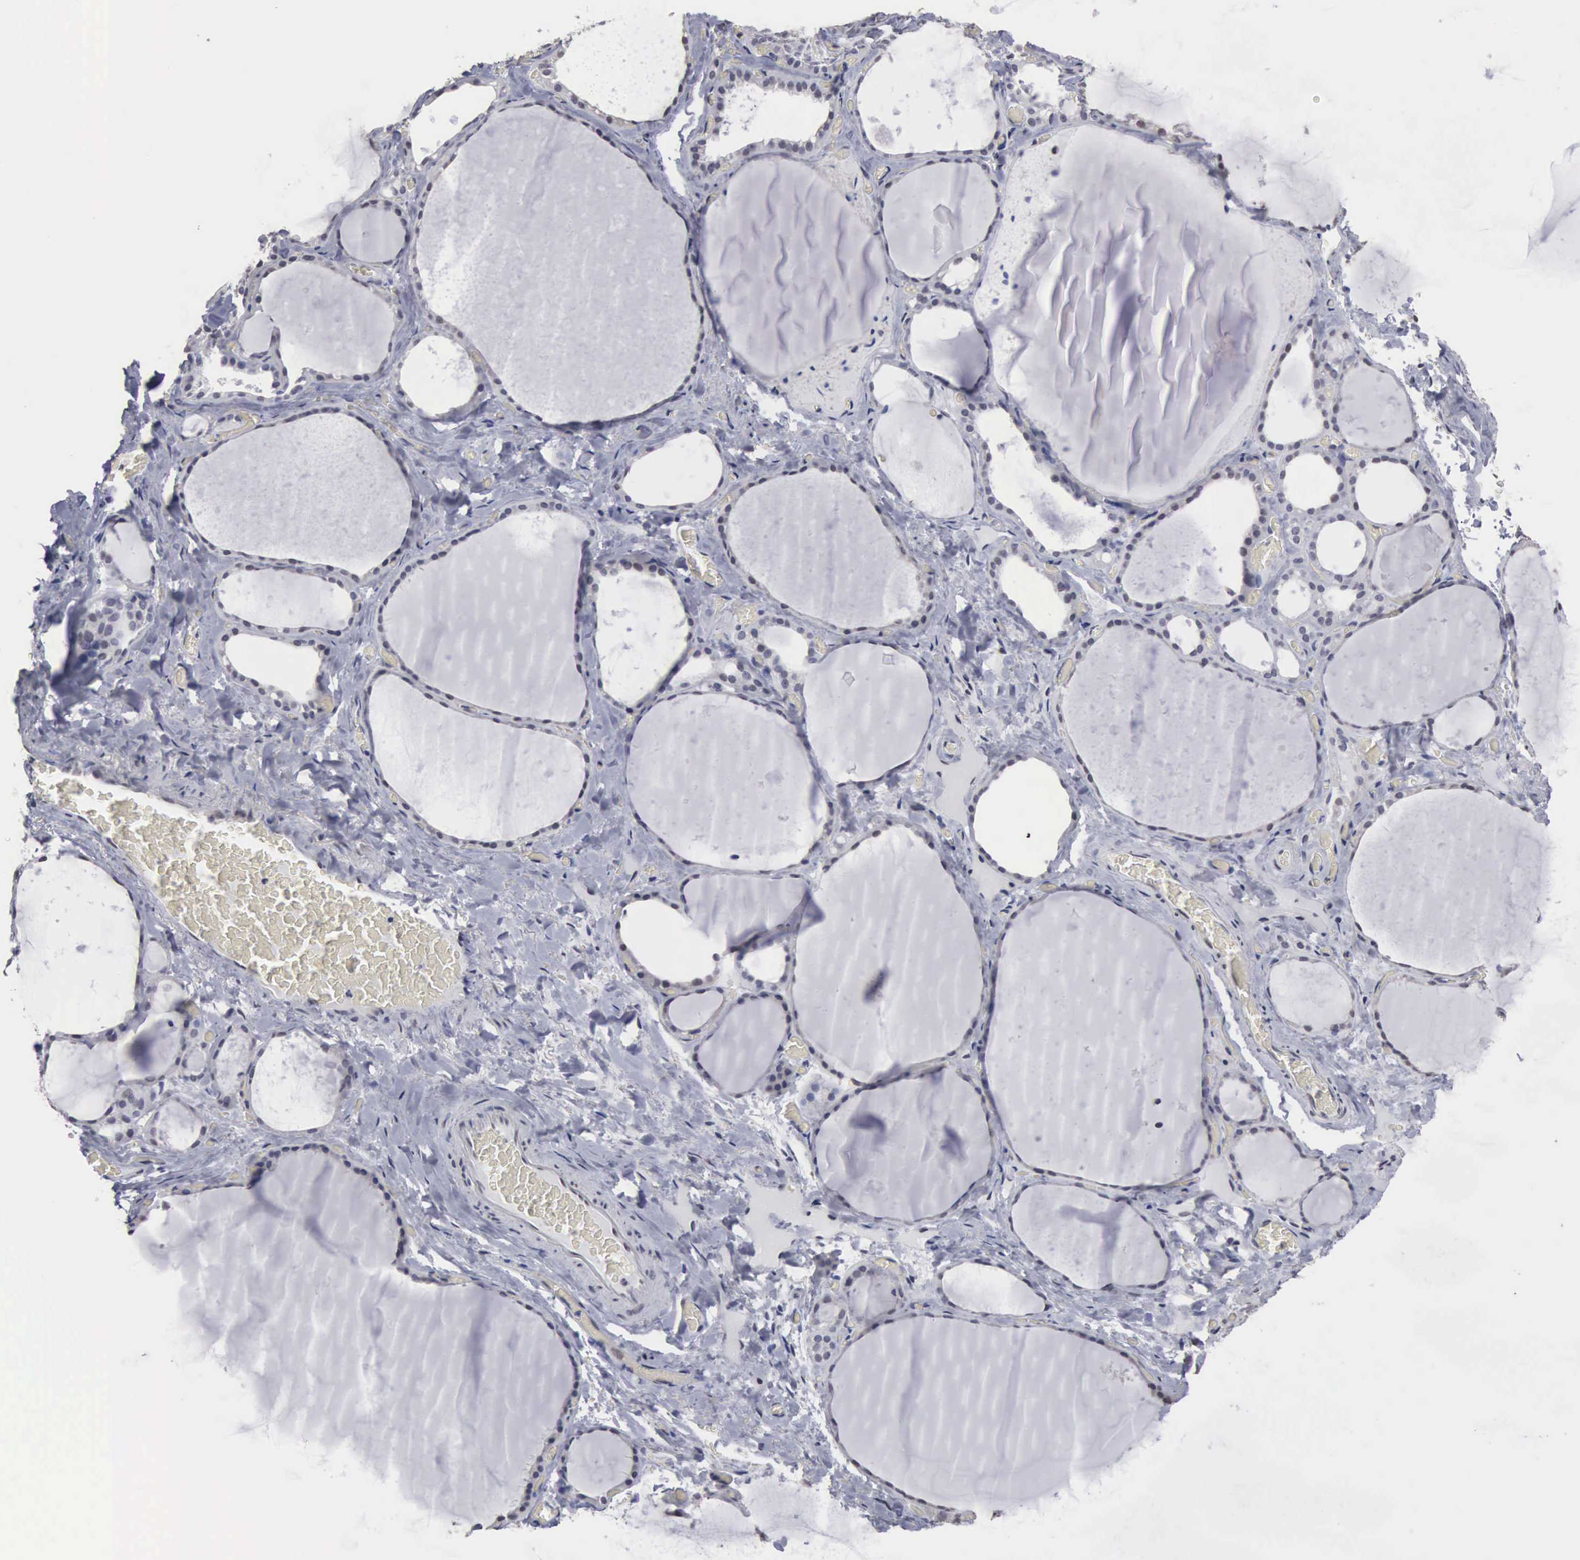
{"staining": {"intensity": "weak", "quantity": "<25%", "location": "nuclear"}, "tissue": "thyroid gland", "cell_type": "Glandular cells", "image_type": "normal", "snomed": [{"axis": "morphology", "description": "Normal tissue, NOS"}, {"axis": "topography", "description": "Thyroid gland"}], "caption": "The immunohistochemistry histopathology image has no significant positivity in glandular cells of thyroid gland. (Stains: DAB IHC with hematoxylin counter stain, Microscopy: brightfield microscopy at high magnification).", "gene": "UPB1", "patient": {"sex": "male", "age": 76}}